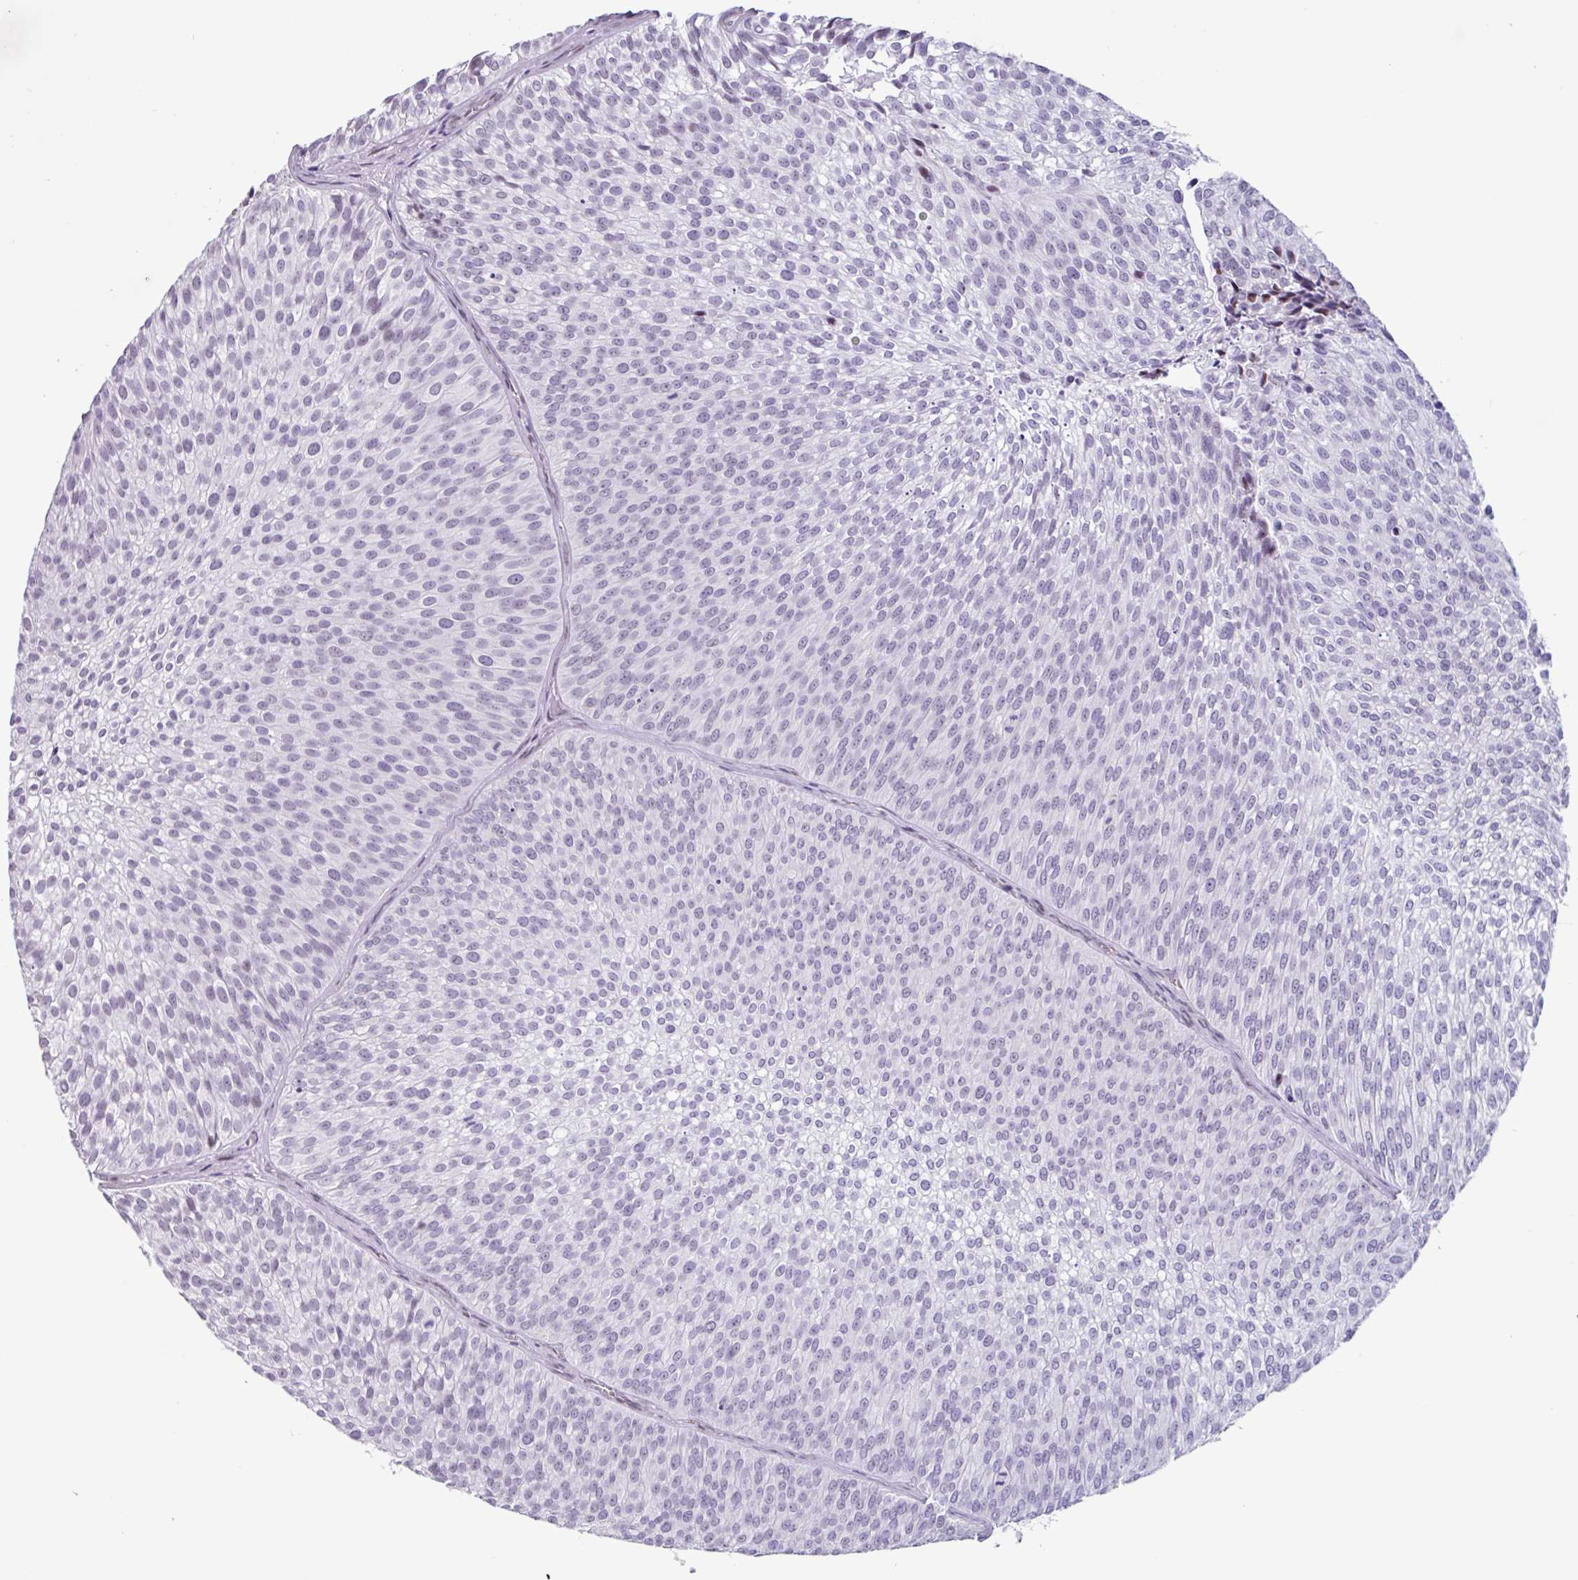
{"staining": {"intensity": "negative", "quantity": "none", "location": "none"}, "tissue": "urothelial cancer", "cell_type": "Tumor cells", "image_type": "cancer", "snomed": [{"axis": "morphology", "description": "Urothelial carcinoma, Low grade"}, {"axis": "topography", "description": "Urinary bladder"}], "caption": "Tumor cells are negative for protein expression in human low-grade urothelial carcinoma.", "gene": "OTX1", "patient": {"sex": "male", "age": 91}}